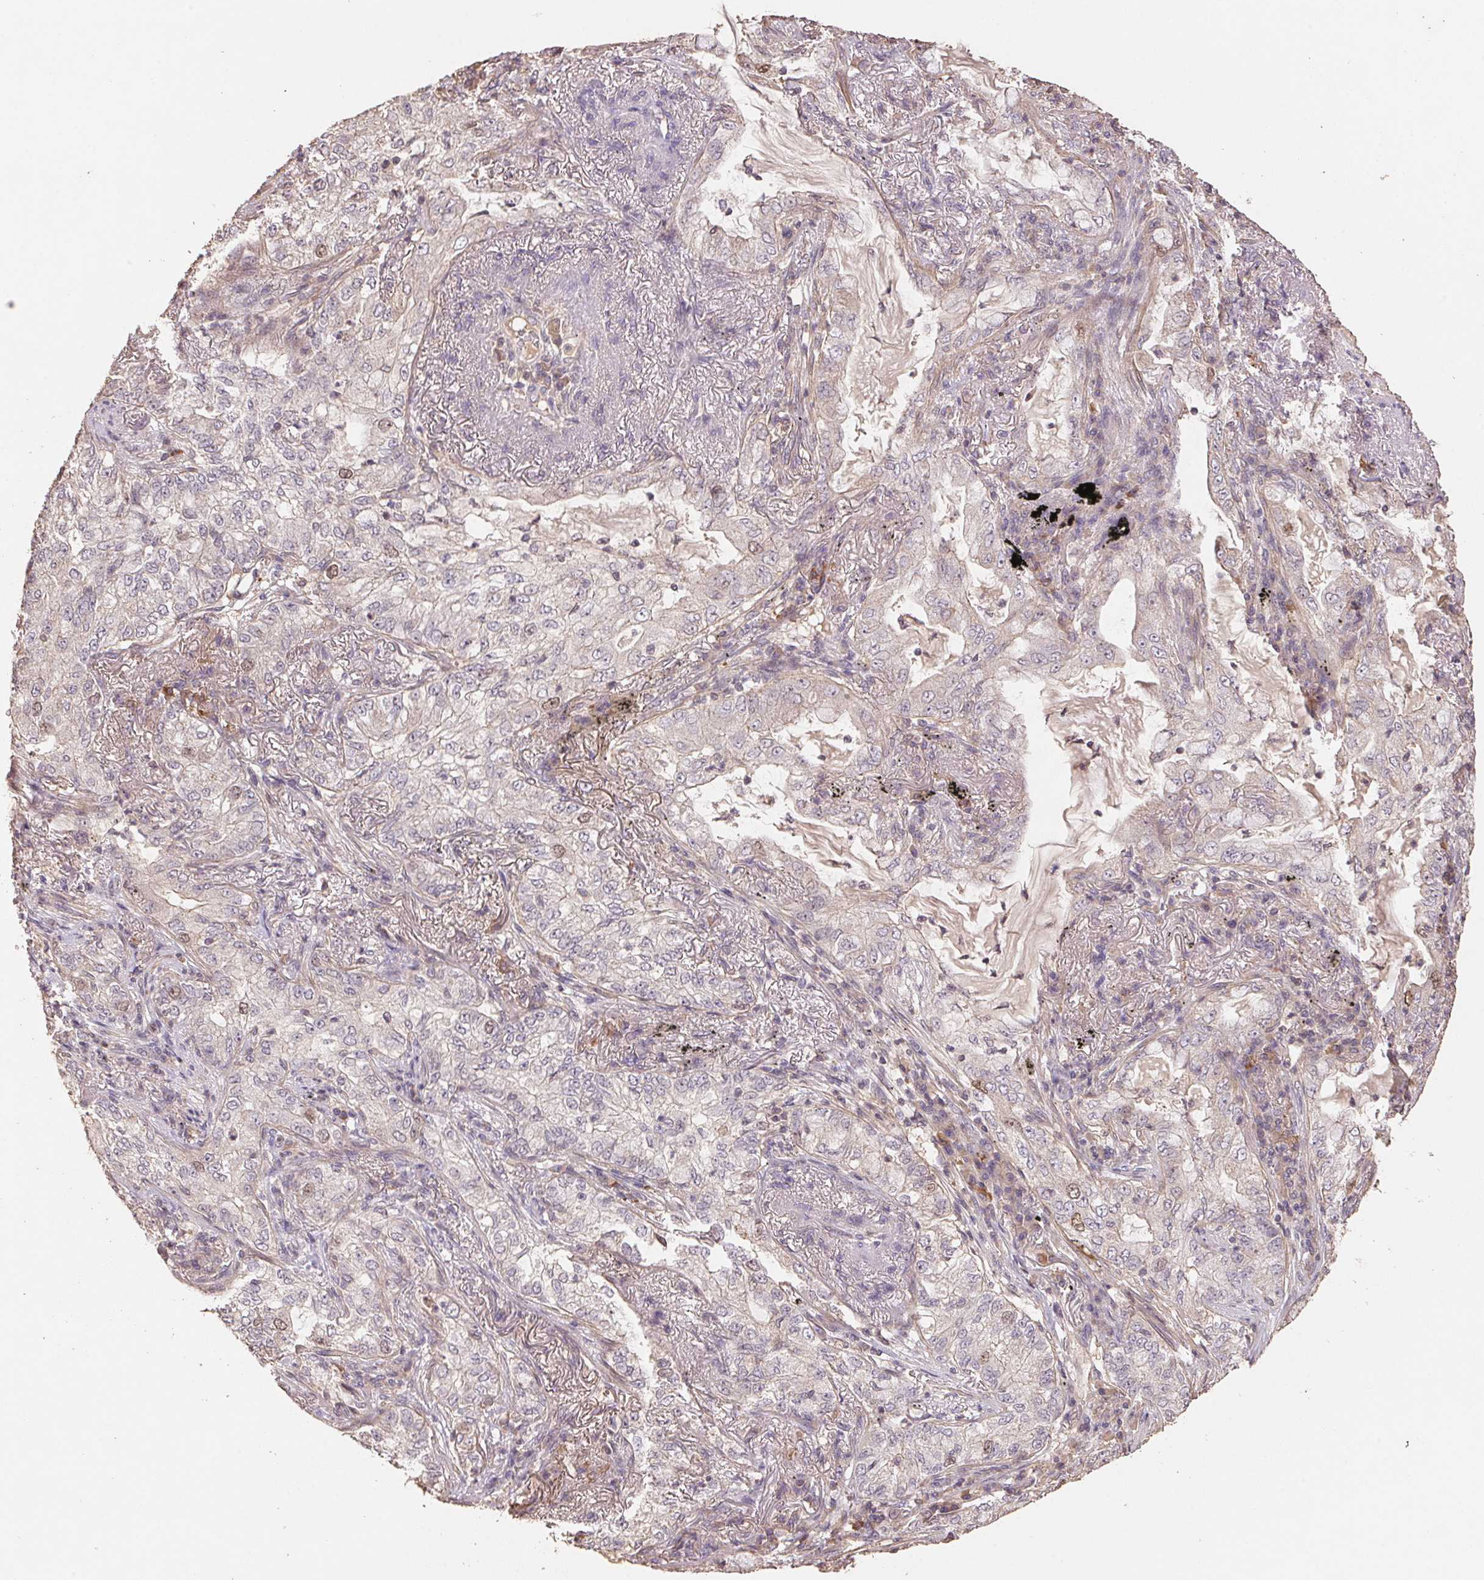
{"staining": {"intensity": "moderate", "quantity": "<25%", "location": "nuclear"}, "tissue": "lung cancer", "cell_type": "Tumor cells", "image_type": "cancer", "snomed": [{"axis": "morphology", "description": "Adenocarcinoma, NOS"}, {"axis": "topography", "description": "Lung"}], "caption": "Lung adenocarcinoma stained for a protein (brown) shows moderate nuclear positive positivity in about <25% of tumor cells.", "gene": "CENPF", "patient": {"sex": "female", "age": 73}}